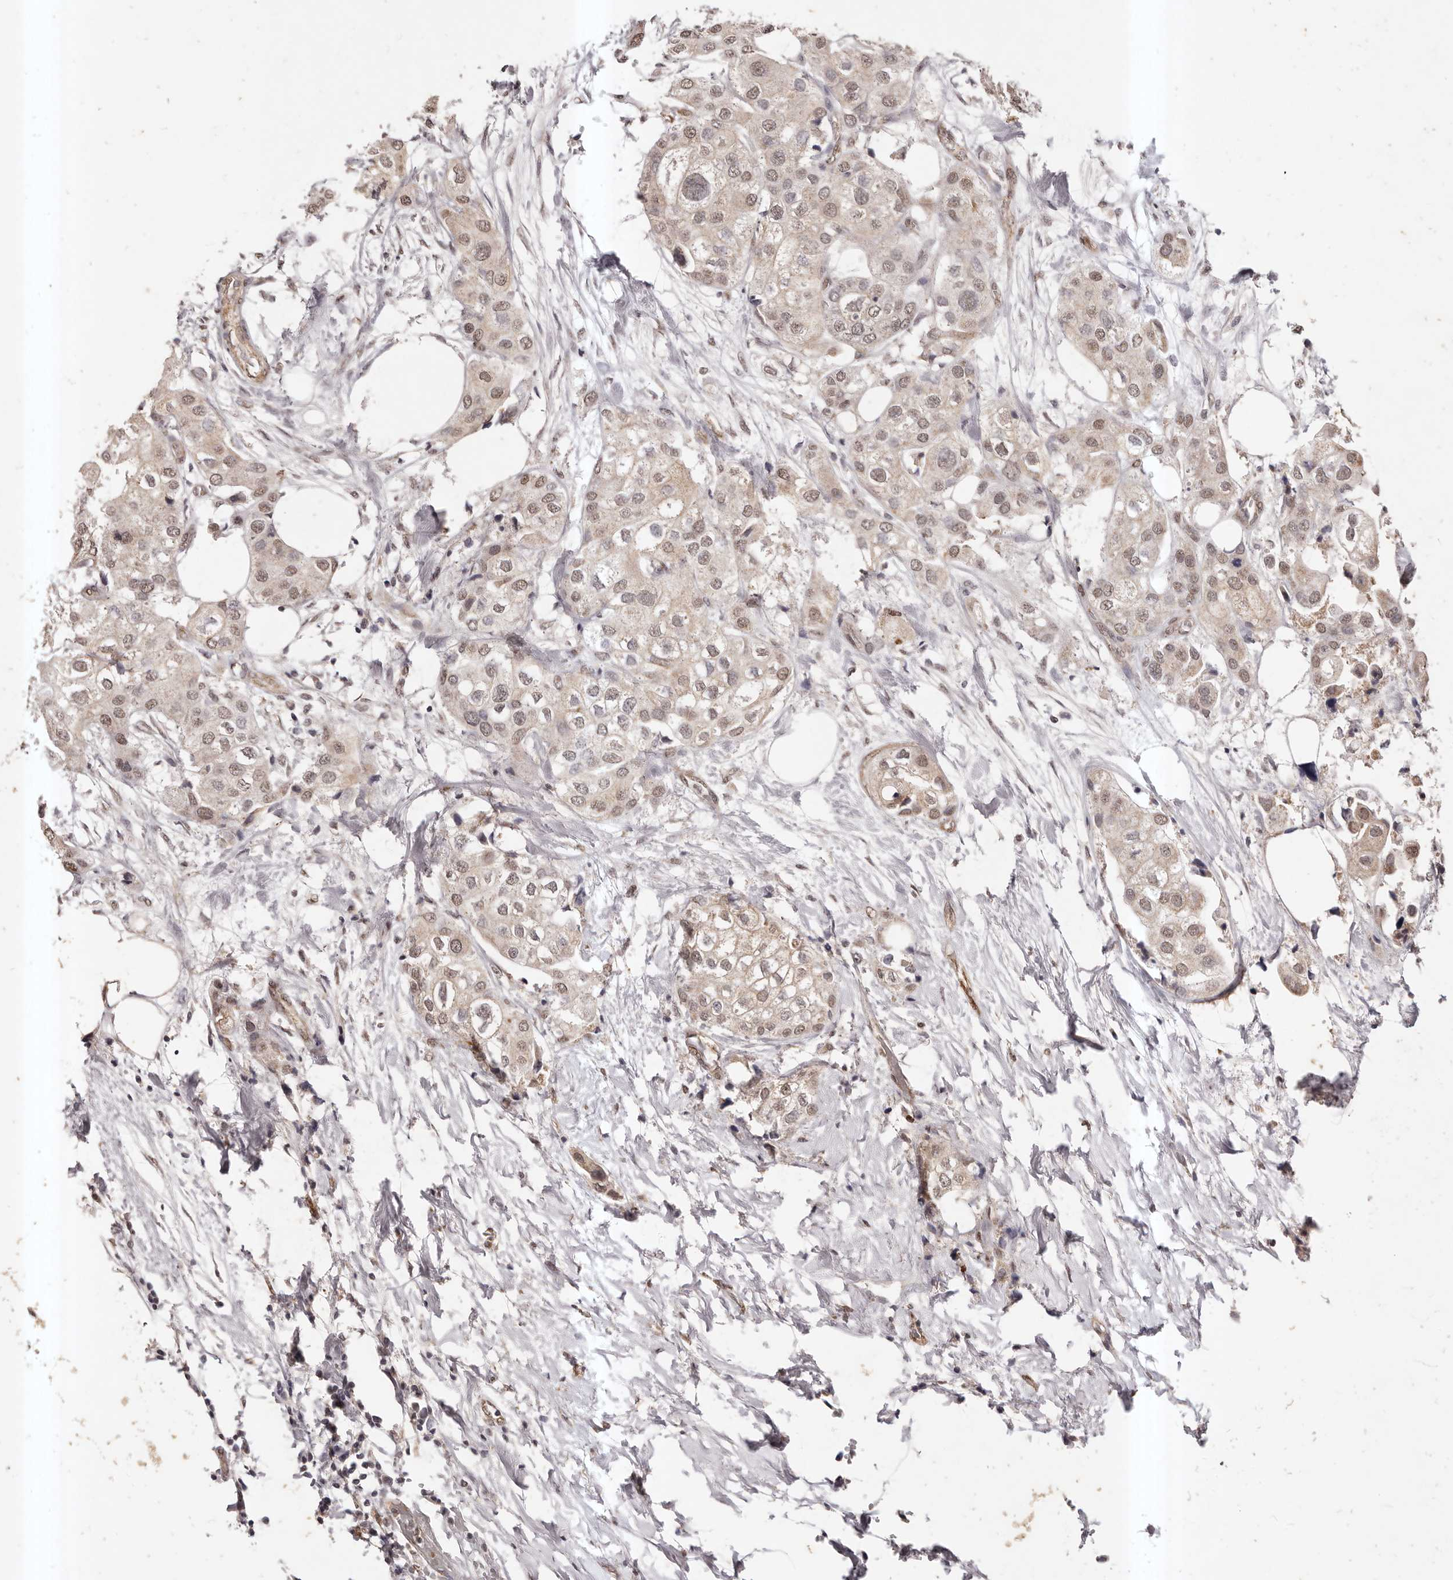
{"staining": {"intensity": "moderate", "quantity": ">75%", "location": "nuclear"}, "tissue": "urothelial cancer", "cell_type": "Tumor cells", "image_type": "cancer", "snomed": [{"axis": "morphology", "description": "Urothelial carcinoma, High grade"}, {"axis": "topography", "description": "Urinary bladder"}], "caption": "There is medium levels of moderate nuclear expression in tumor cells of urothelial carcinoma (high-grade), as demonstrated by immunohistochemical staining (brown color).", "gene": "RPS6KA5", "patient": {"sex": "male", "age": 64}}